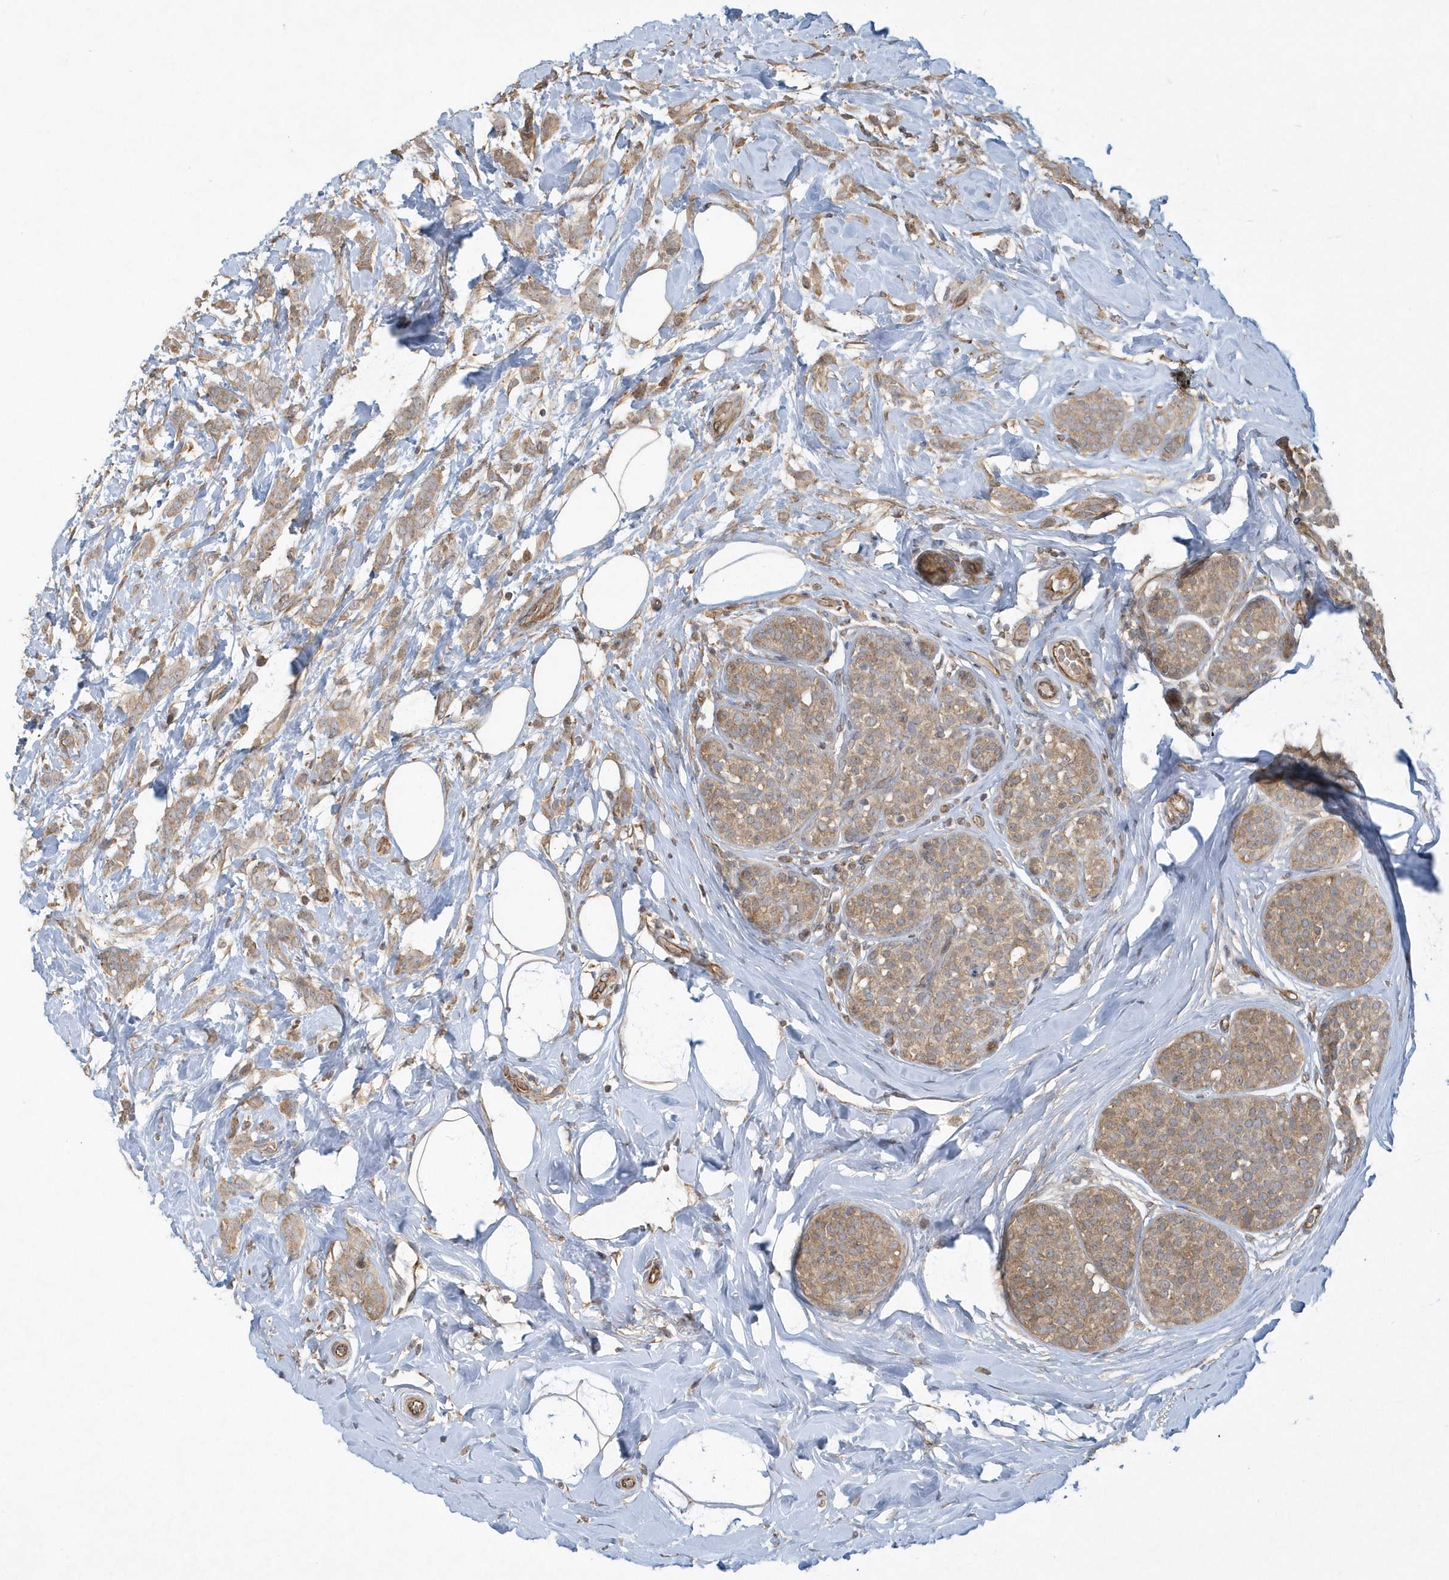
{"staining": {"intensity": "weak", "quantity": ">75%", "location": "cytoplasmic/membranous"}, "tissue": "breast cancer", "cell_type": "Tumor cells", "image_type": "cancer", "snomed": [{"axis": "morphology", "description": "Lobular carcinoma, in situ"}, {"axis": "morphology", "description": "Lobular carcinoma"}, {"axis": "topography", "description": "Breast"}], "caption": "Lobular carcinoma (breast) stained with a brown dye exhibits weak cytoplasmic/membranous positive expression in approximately >75% of tumor cells.", "gene": "THG1L", "patient": {"sex": "female", "age": 41}}